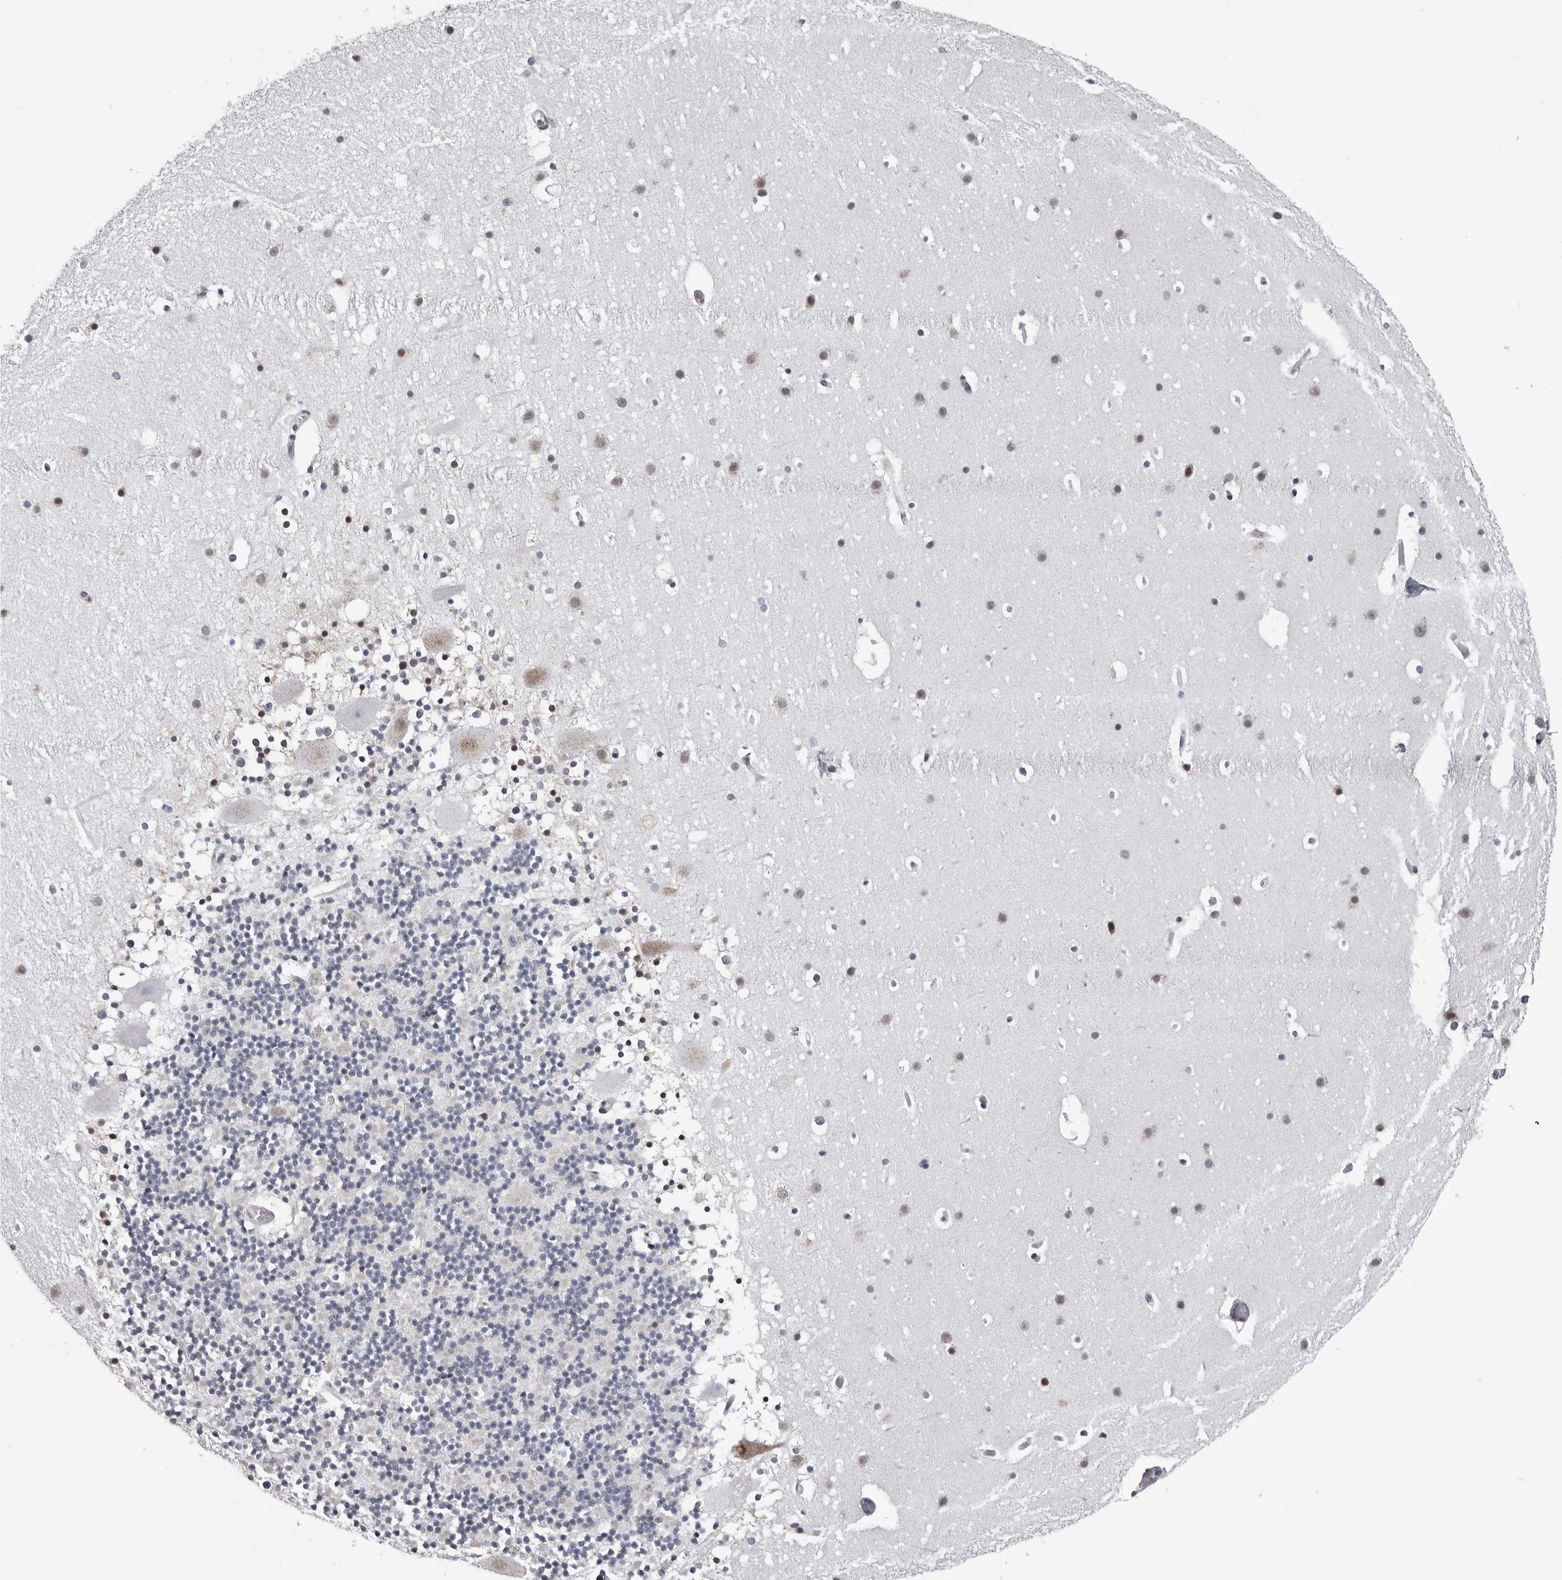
{"staining": {"intensity": "negative", "quantity": "none", "location": "none"}, "tissue": "cerebellum", "cell_type": "Cells in granular layer", "image_type": "normal", "snomed": [{"axis": "morphology", "description": "Normal tissue, NOS"}, {"axis": "topography", "description": "Cerebellum"}], "caption": "Photomicrograph shows no protein positivity in cells in granular layer of benign cerebellum. (DAB (3,3'-diaminobenzidine) immunohistochemistry, high magnification).", "gene": "RALGPS2", "patient": {"sex": "male", "age": 57}}